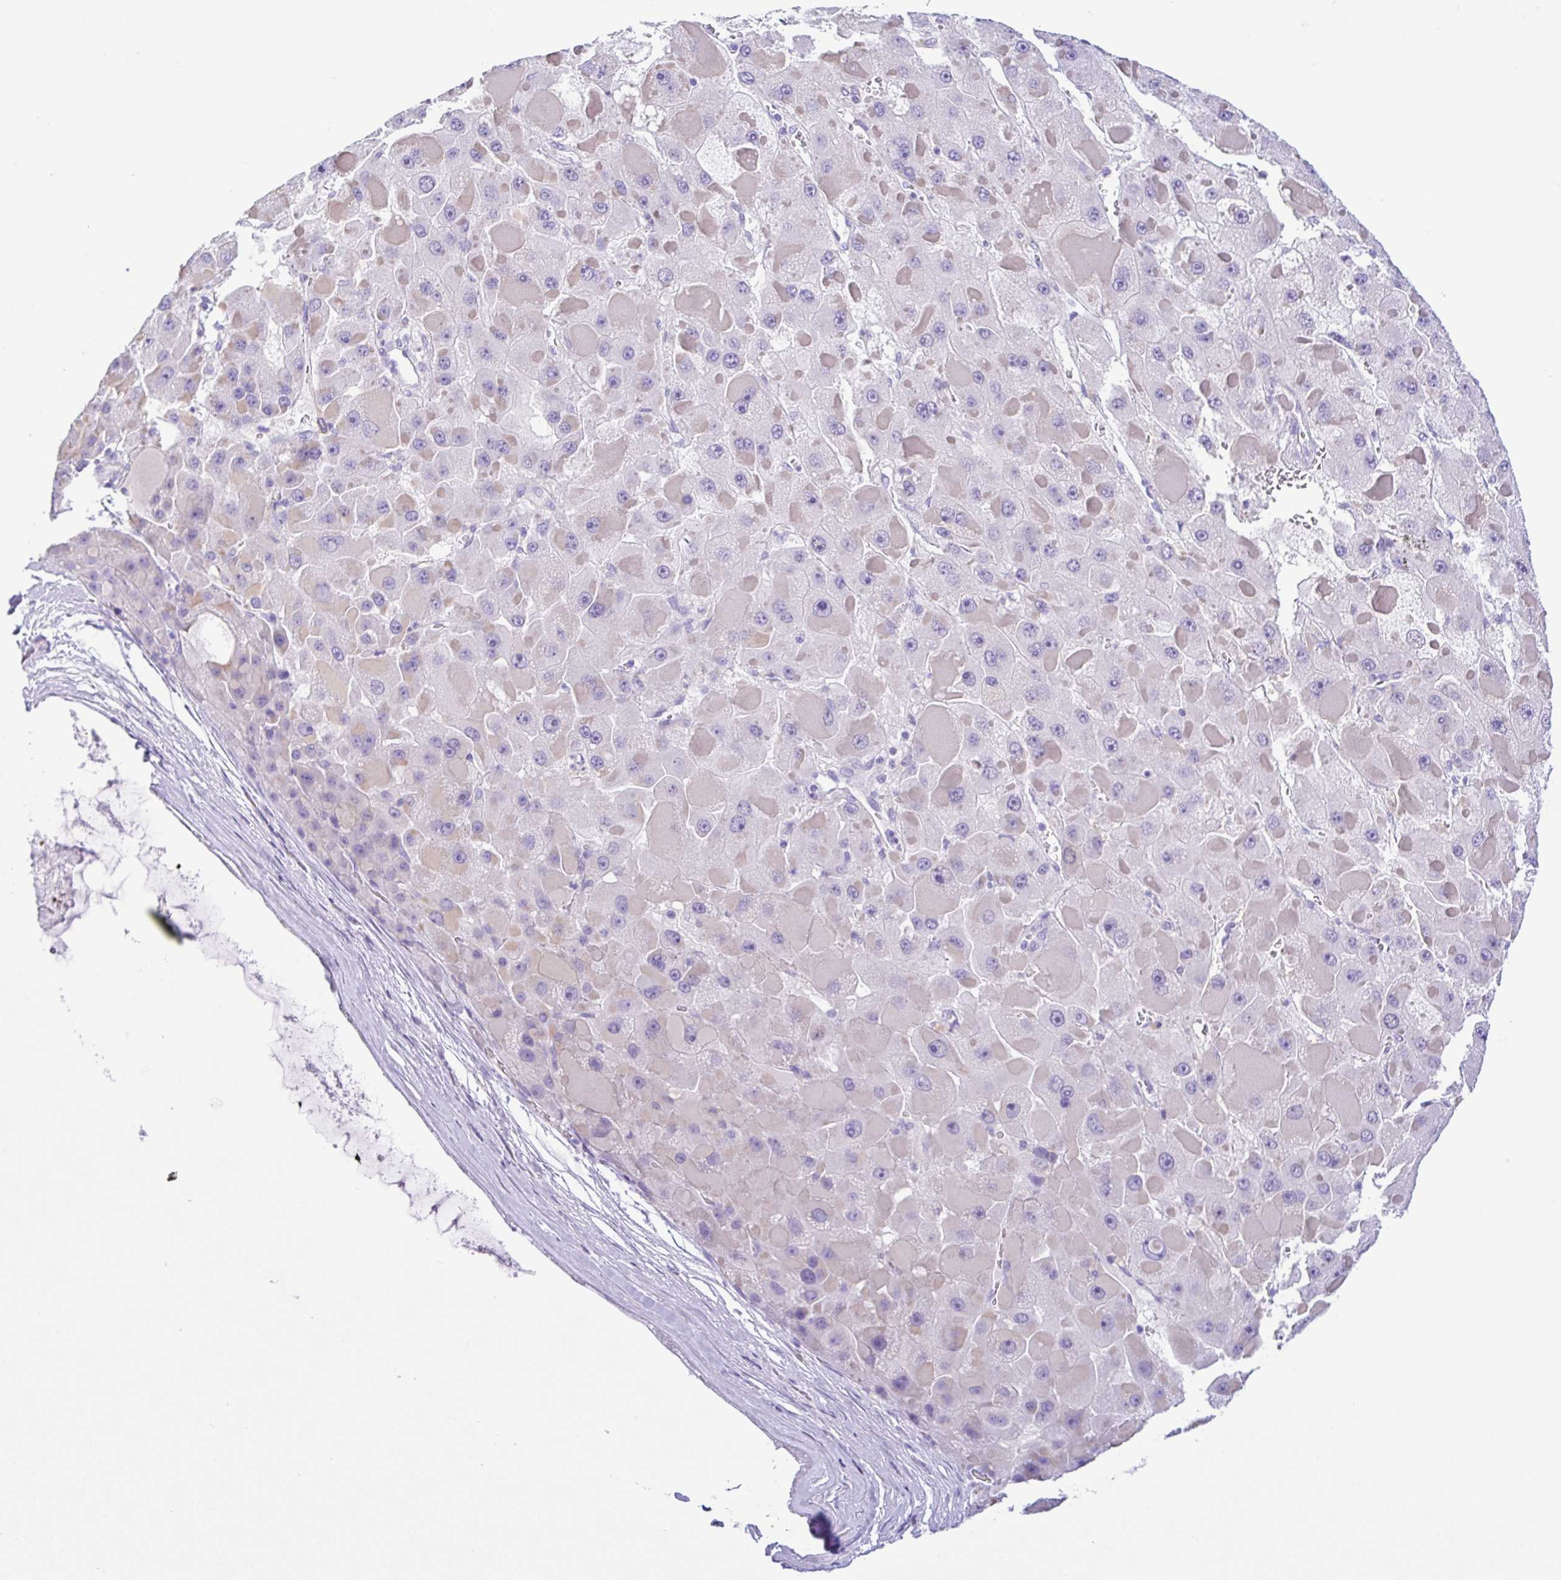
{"staining": {"intensity": "negative", "quantity": "none", "location": "none"}, "tissue": "liver cancer", "cell_type": "Tumor cells", "image_type": "cancer", "snomed": [{"axis": "morphology", "description": "Carcinoma, Hepatocellular, NOS"}, {"axis": "topography", "description": "Liver"}], "caption": "Tumor cells show no significant positivity in liver cancer (hepatocellular carcinoma). (Brightfield microscopy of DAB (3,3'-diaminobenzidine) immunohistochemistry at high magnification).", "gene": "RRM2", "patient": {"sex": "female", "age": 73}}